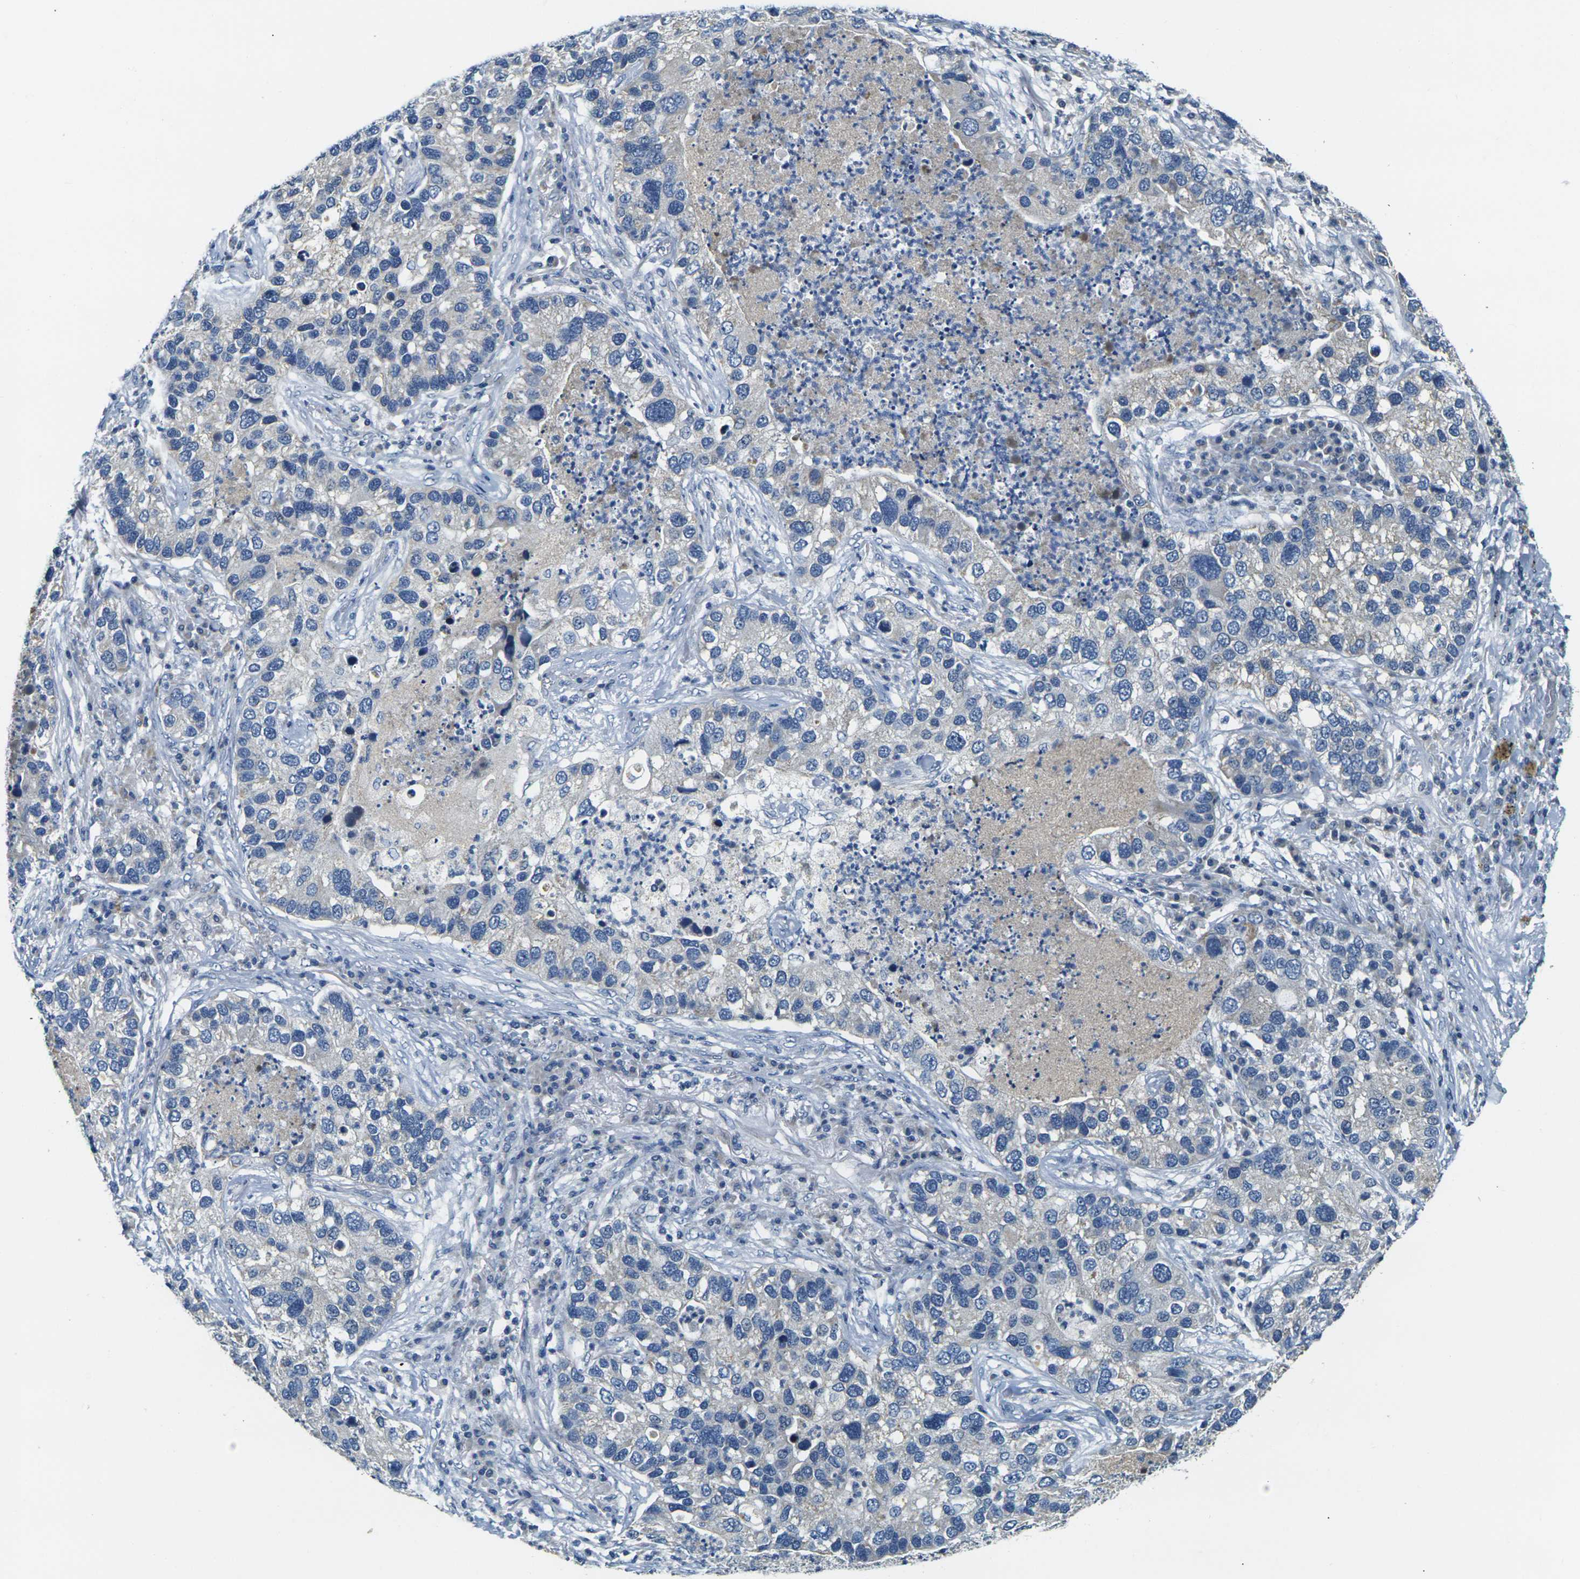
{"staining": {"intensity": "weak", "quantity": "<25%", "location": "cytoplasmic/membranous"}, "tissue": "lung cancer", "cell_type": "Tumor cells", "image_type": "cancer", "snomed": [{"axis": "morphology", "description": "Normal tissue, NOS"}, {"axis": "morphology", "description": "Adenocarcinoma, NOS"}, {"axis": "topography", "description": "Bronchus"}, {"axis": "topography", "description": "Lung"}], "caption": "Immunohistochemical staining of human lung cancer (adenocarcinoma) exhibits no significant expression in tumor cells.", "gene": "SHISAL2B", "patient": {"sex": "male", "age": 54}}